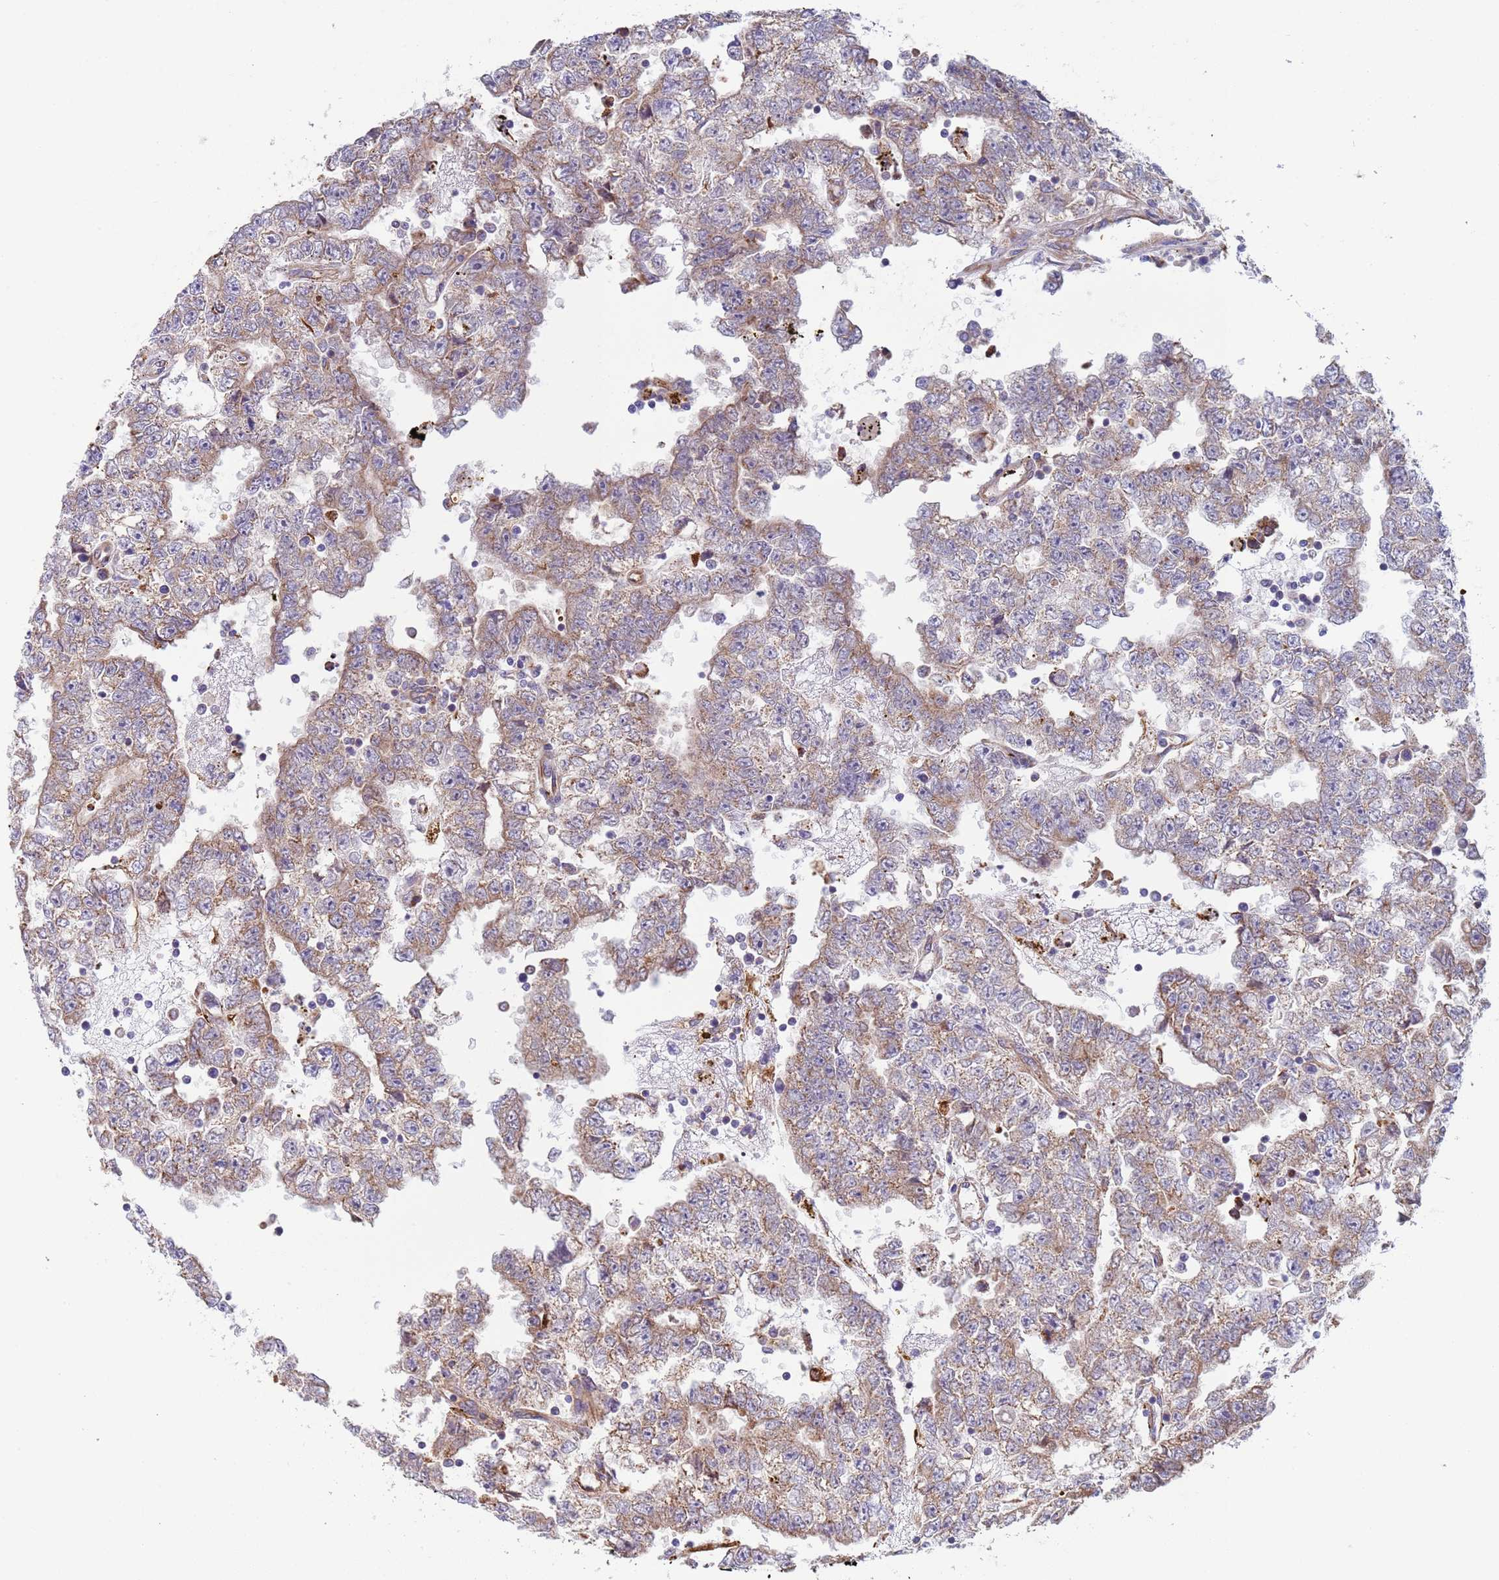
{"staining": {"intensity": "weak", "quantity": "25%-75%", "location": "cytoplasmic/membranous"}, "tissue": "testis cancer", "cell_type": "Tumor cells", "image_type": "cancer", "snomed": [{"axis": "morphology", "description": "Carcinoma, Embryonal, NOS"}, {"axis": "topography", "description": "Testis"}], "caption": "Immunohistochemistry (DAB) staining of embryonal carcinoma (testis) demonstrates weak cytoplasmic/membranous protein staining in about 25%-75% of tumor cells.", "gene": "NUDT12", "patient": {"sex": "male", "age": 25}}